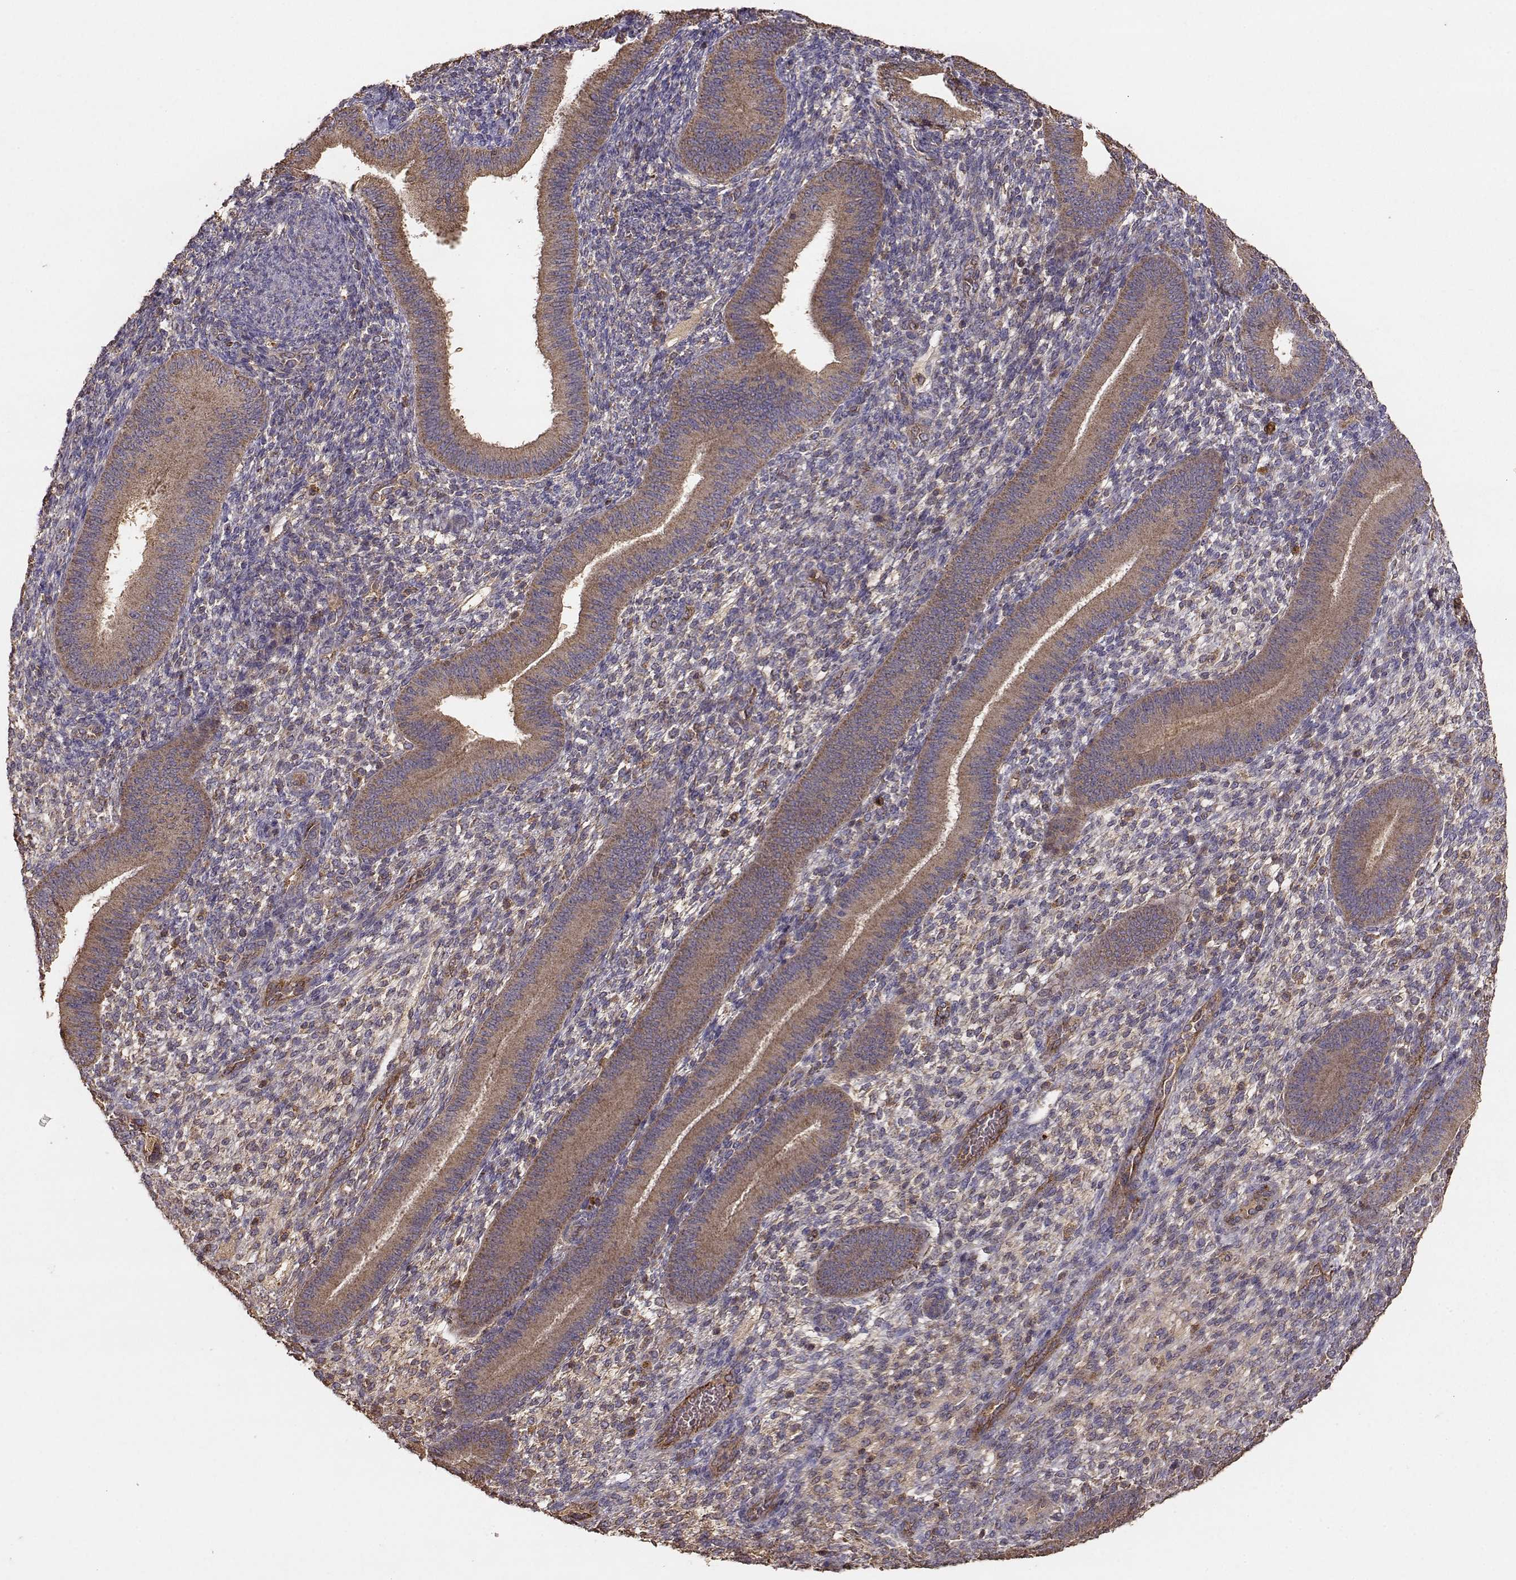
{"staining": {"intensity": "weak", "quantity": "<25%", "location": "cytoplasmic/membranous"}, "tissue": "endometrium", "cell_type": "Cells in endometrial stroma", "image_type": "normal", "snomed": [{"axis": "morphology", "description": "Normal tissue, NOS"}, {"axis": "topography", "description": "Endometrium"}], "caption": "This photomicrograph is of unremarkable endometrium stained with immunohistochemistry (IHC) to label a protein in brown with the nuclei are counter-stained blue. There is no expression in cells in endometrial stroma.", "gene": "TARS3", "patient": {"sex": "female", "age": 39}}